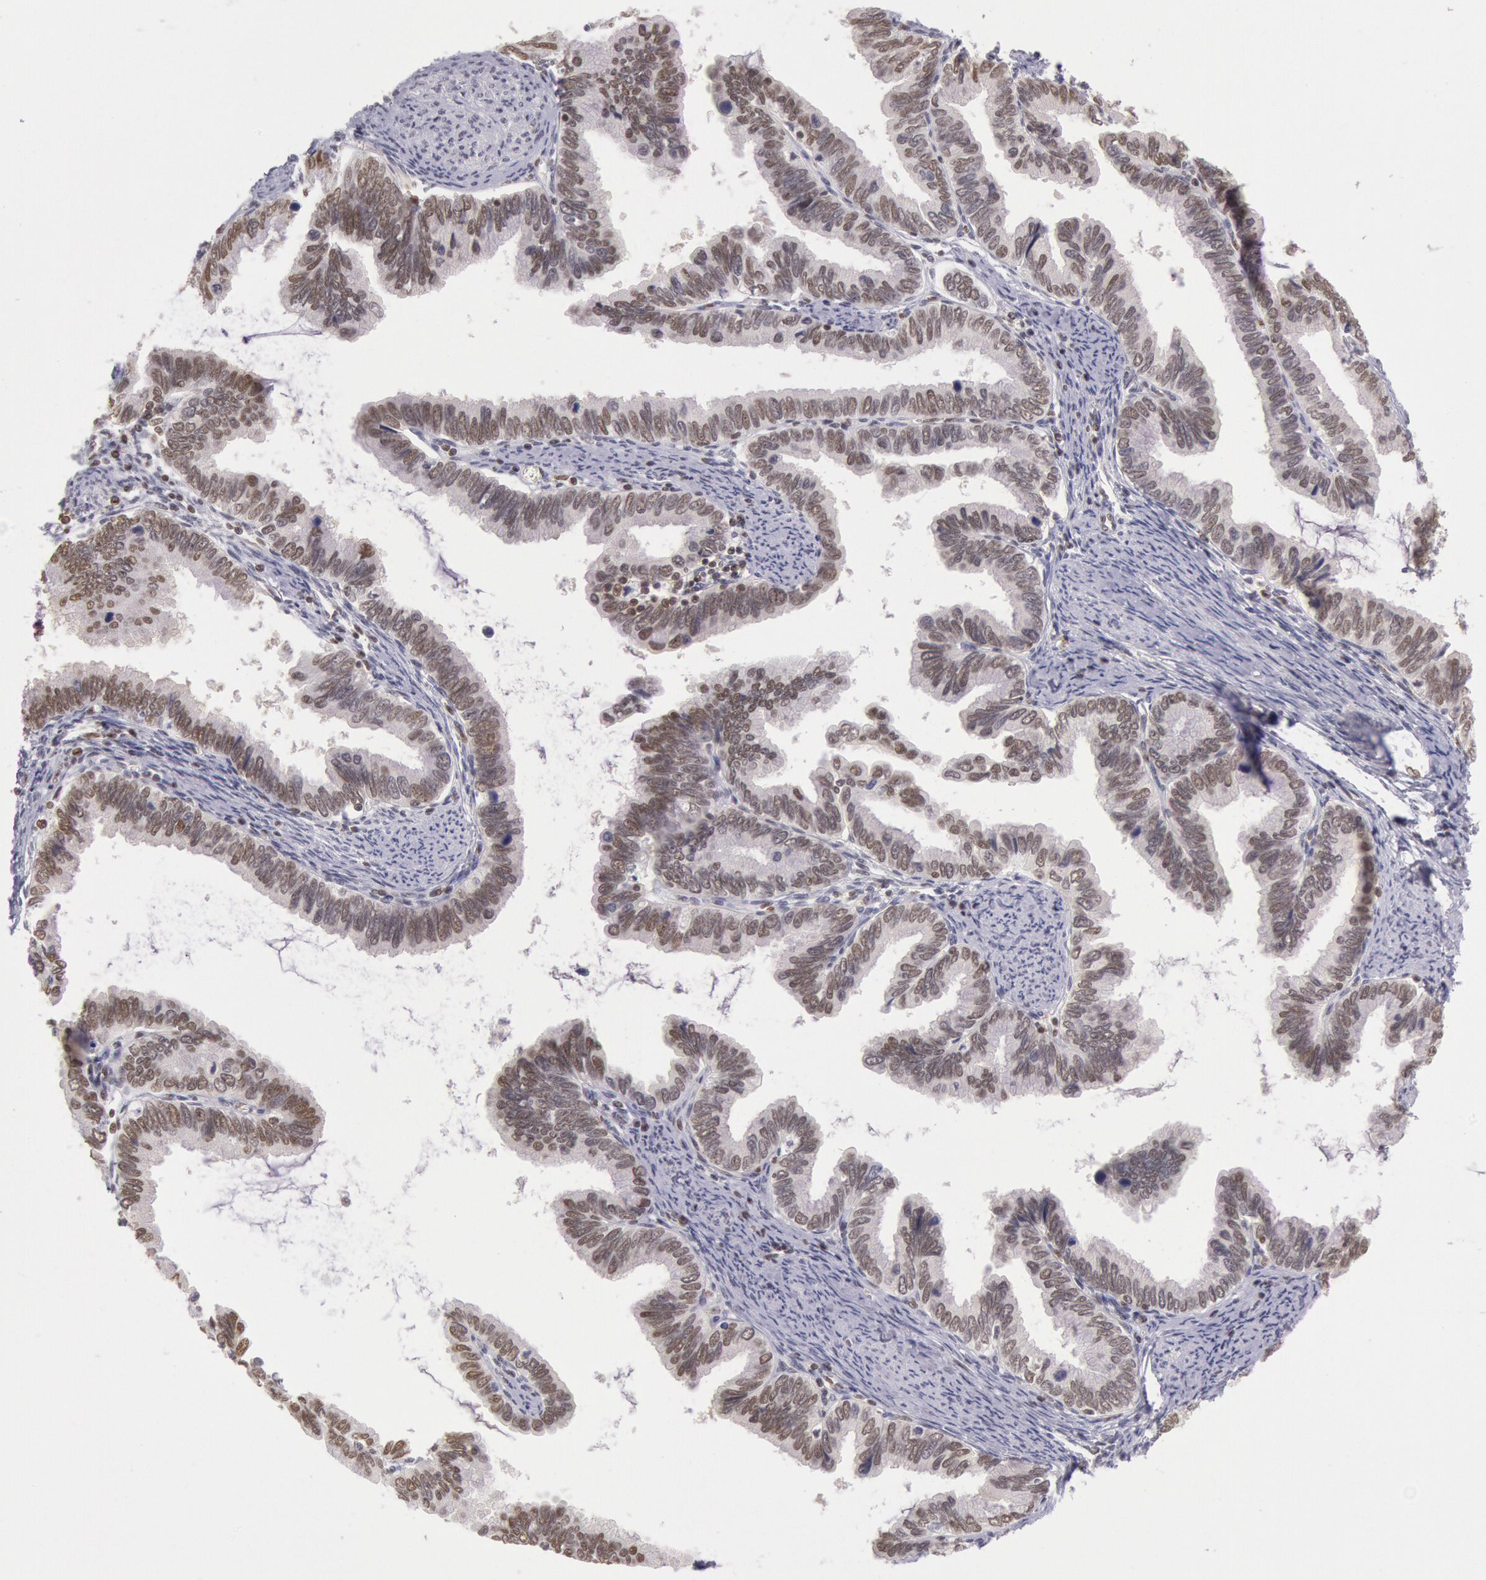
{"staining": {"intensity": "weak", "quantity": ">75%", "location": "nuclear"}, "tissue": "cervical cancer", "cell_type": "Tumor cells", "image_type": "cancer", "snomed": [{"axis": "morphology", "description": "Adenocarcinoma, NOS"}, {"axis": "topography", "description": "Cervix"}], "caption": "Human cervical cancer (adenocarcinoma) stained with a protein marker exhibits weak staining in tumor cells.", "gene": "ESS2", "patient": {"sex": "female", "age": 49}}